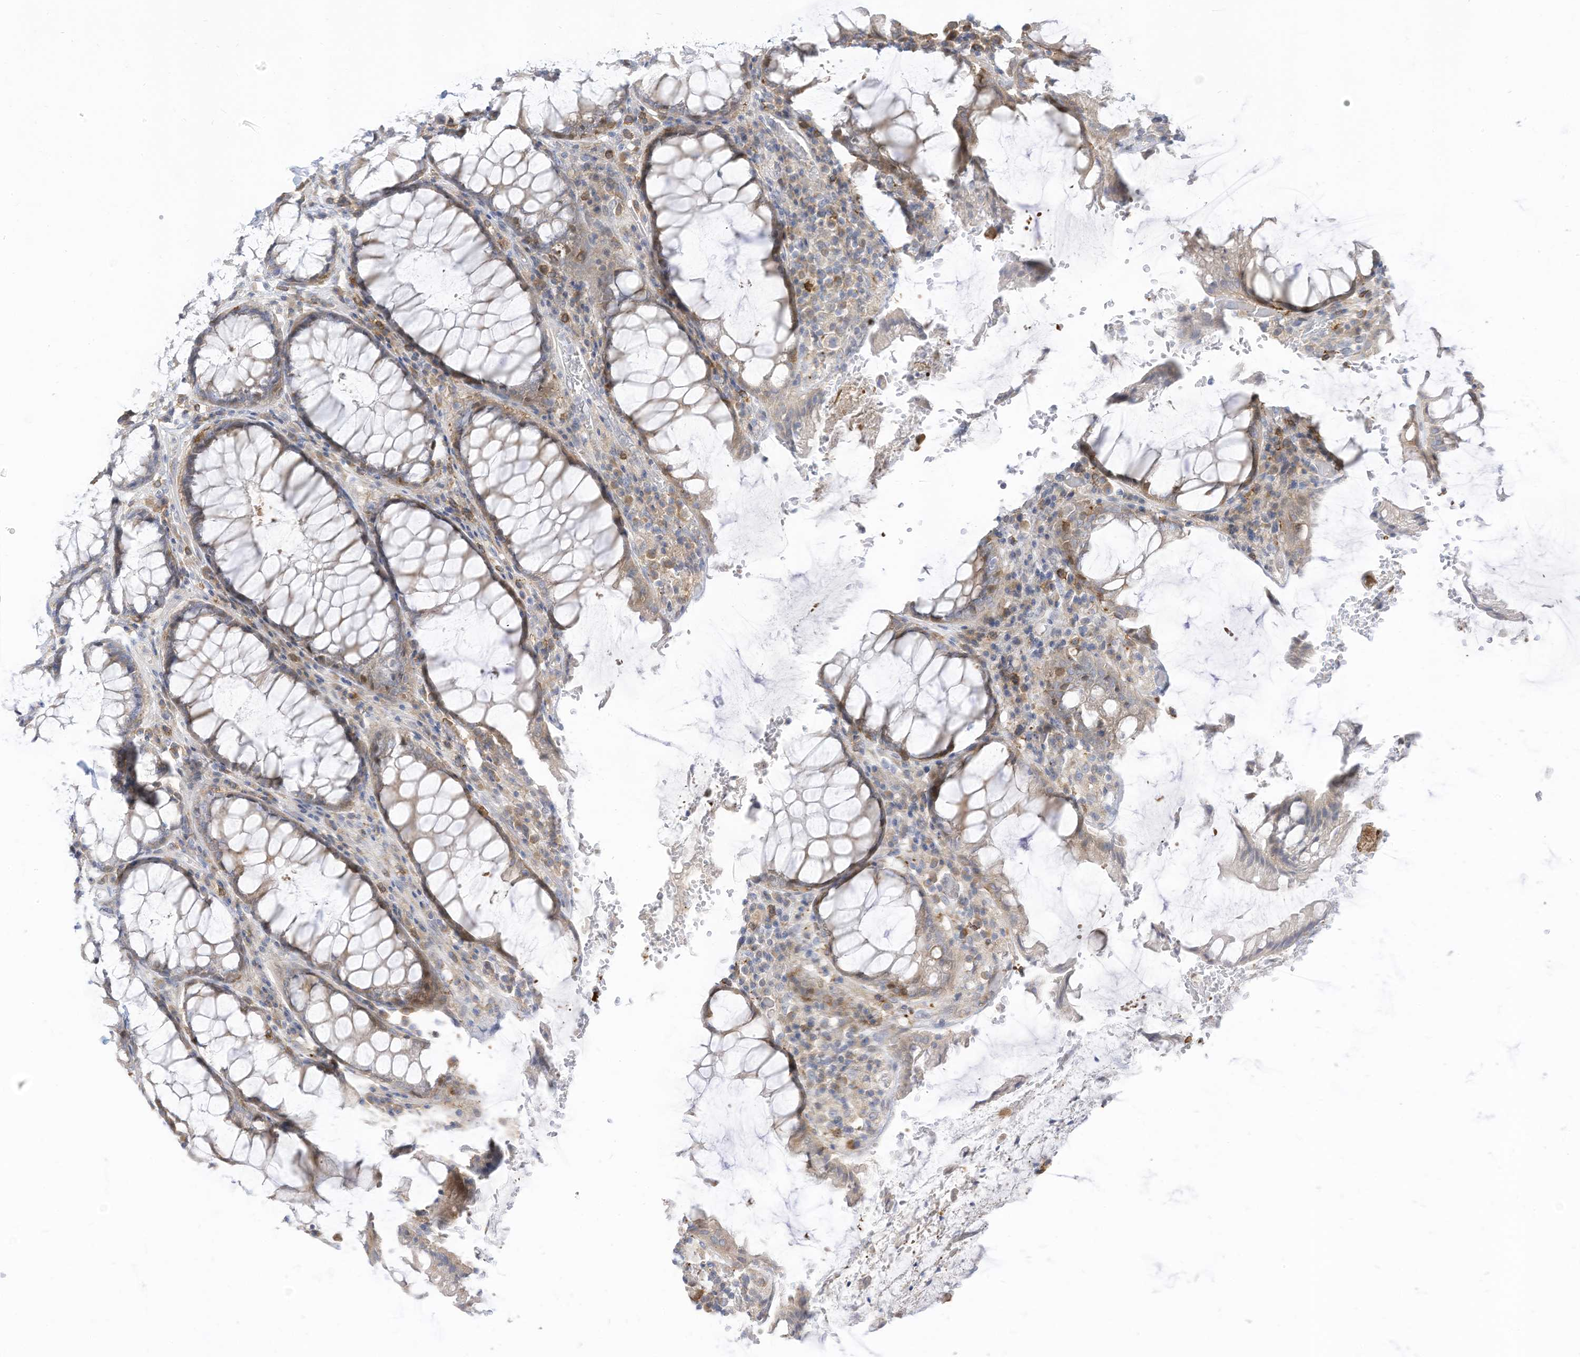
{"staining": {"intensity": "moderate", "quantity": "25%-75%", "location": "cytoplasmic/membranous"}, "tissue": "rectum", "cell_type": "Glandular cells", "image_type": "normal", "snomed": [{"axis": "morphology", "description": "Normal tissue, NOS"}, {"axis": "topography", "description": "Rectum"}], "caption": "About 25%-75% of glandular cells in normal human rectum display moderate cytoplasmic/membranous protein positivity as visualized by brown immunohistochemical staining.", "gene": "ATP13A1", "patient": {"sex": "male", "age": 64}}